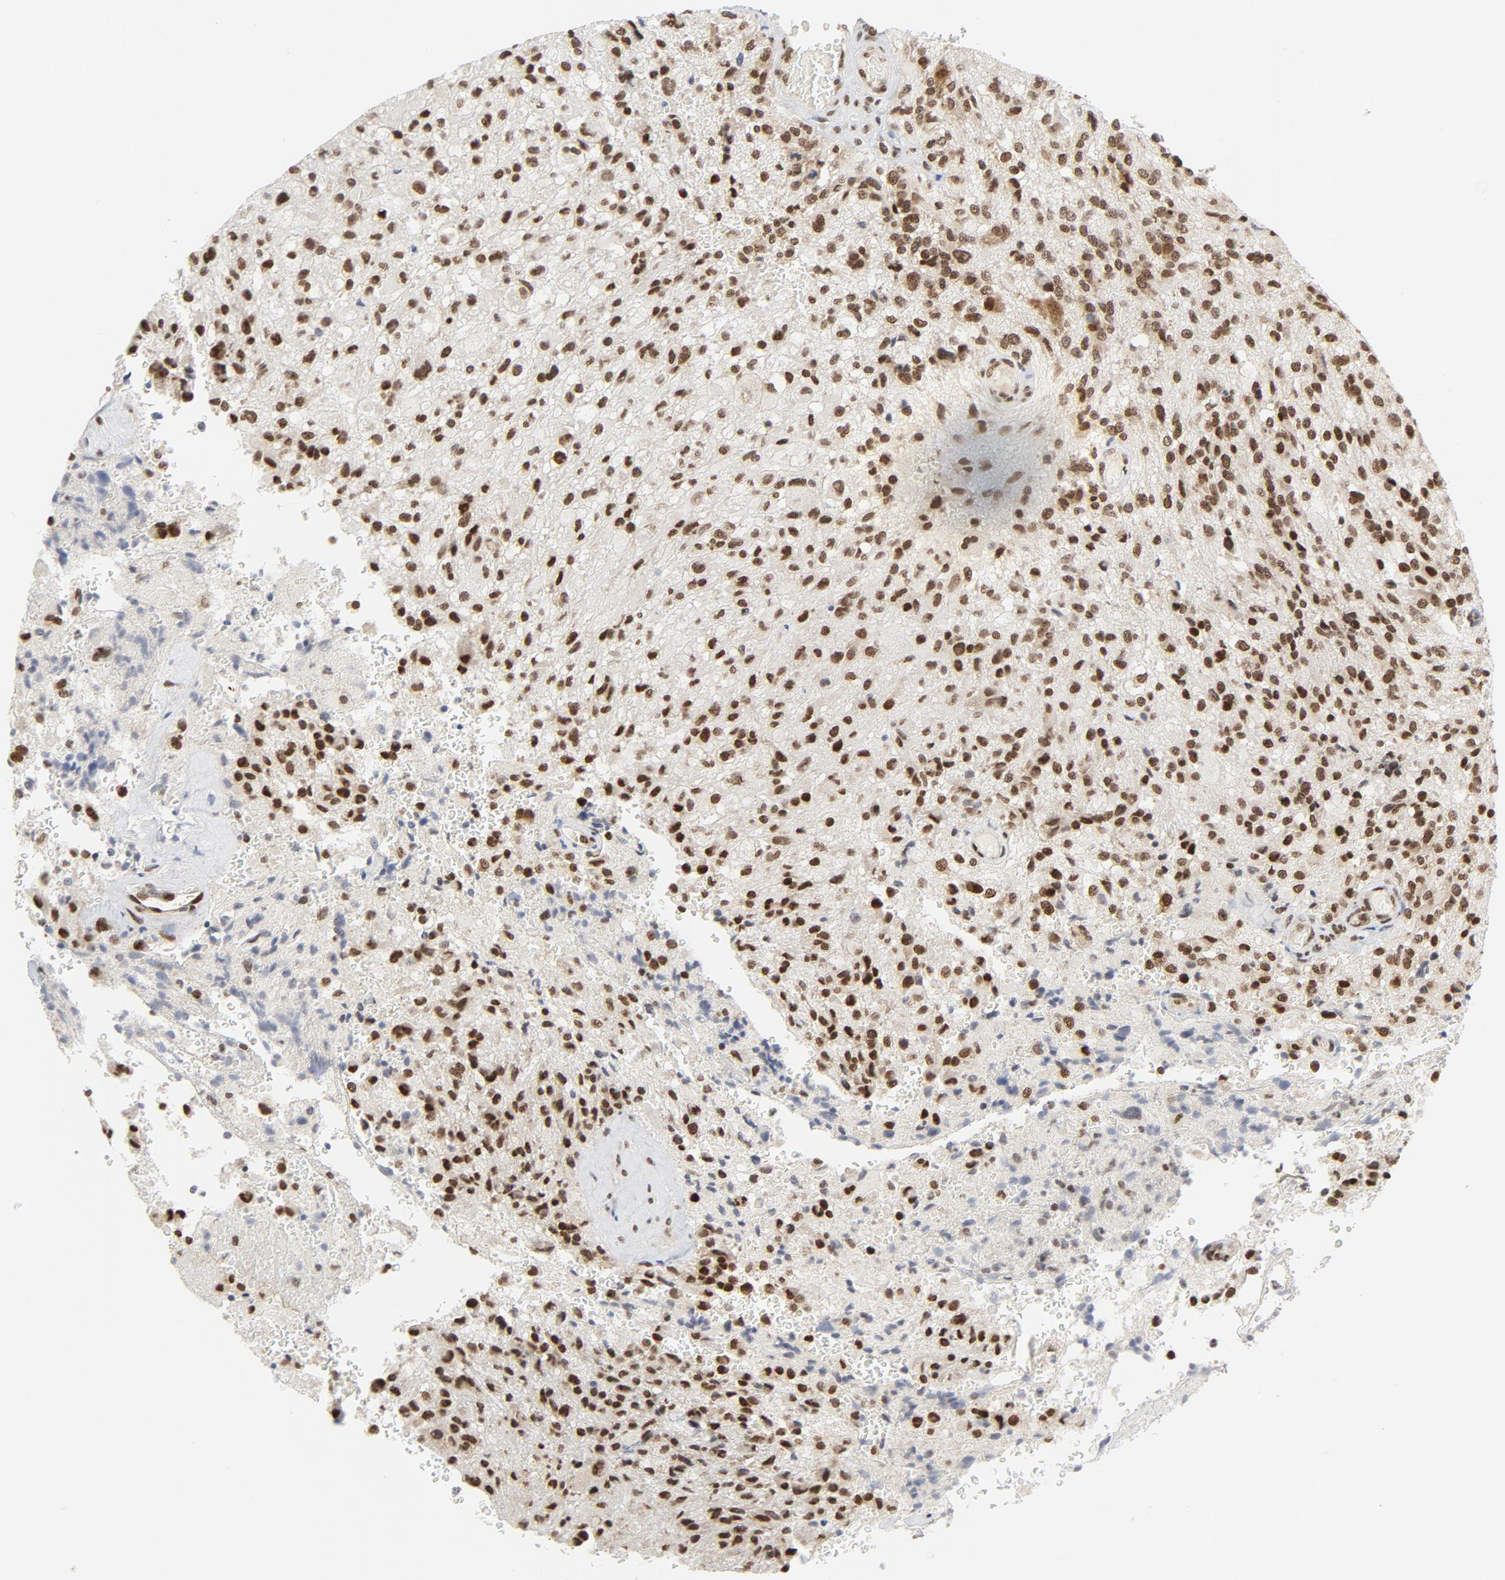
{"staining": {"intensity": "strong", "quantity": ">75%", "location": "nuclear"}, "tissue": "glioma", "cell_type": "Tumor cells", "image_type": "cancer", "snomed": [{"axis": "morphology", "description": "Normal tissue, NOS"}, {"axis": "morphology", "description": "Glioma, malignant, High grade"}, {"axis": "topography", "description": "Cerebral cortex"}], "caption": "A brown stain highlights strong nuclear staining of a protein in human glioma tumor cells. The staining was performed using DAB (3,3'-diaminobenzidine) to visualize the protein expression in brown, while the nuclei were stained in blue with hematoxylin (Magnification: 20x).", "gene": "ERCC1", "patient": {"sex": "male", "age": 56}}